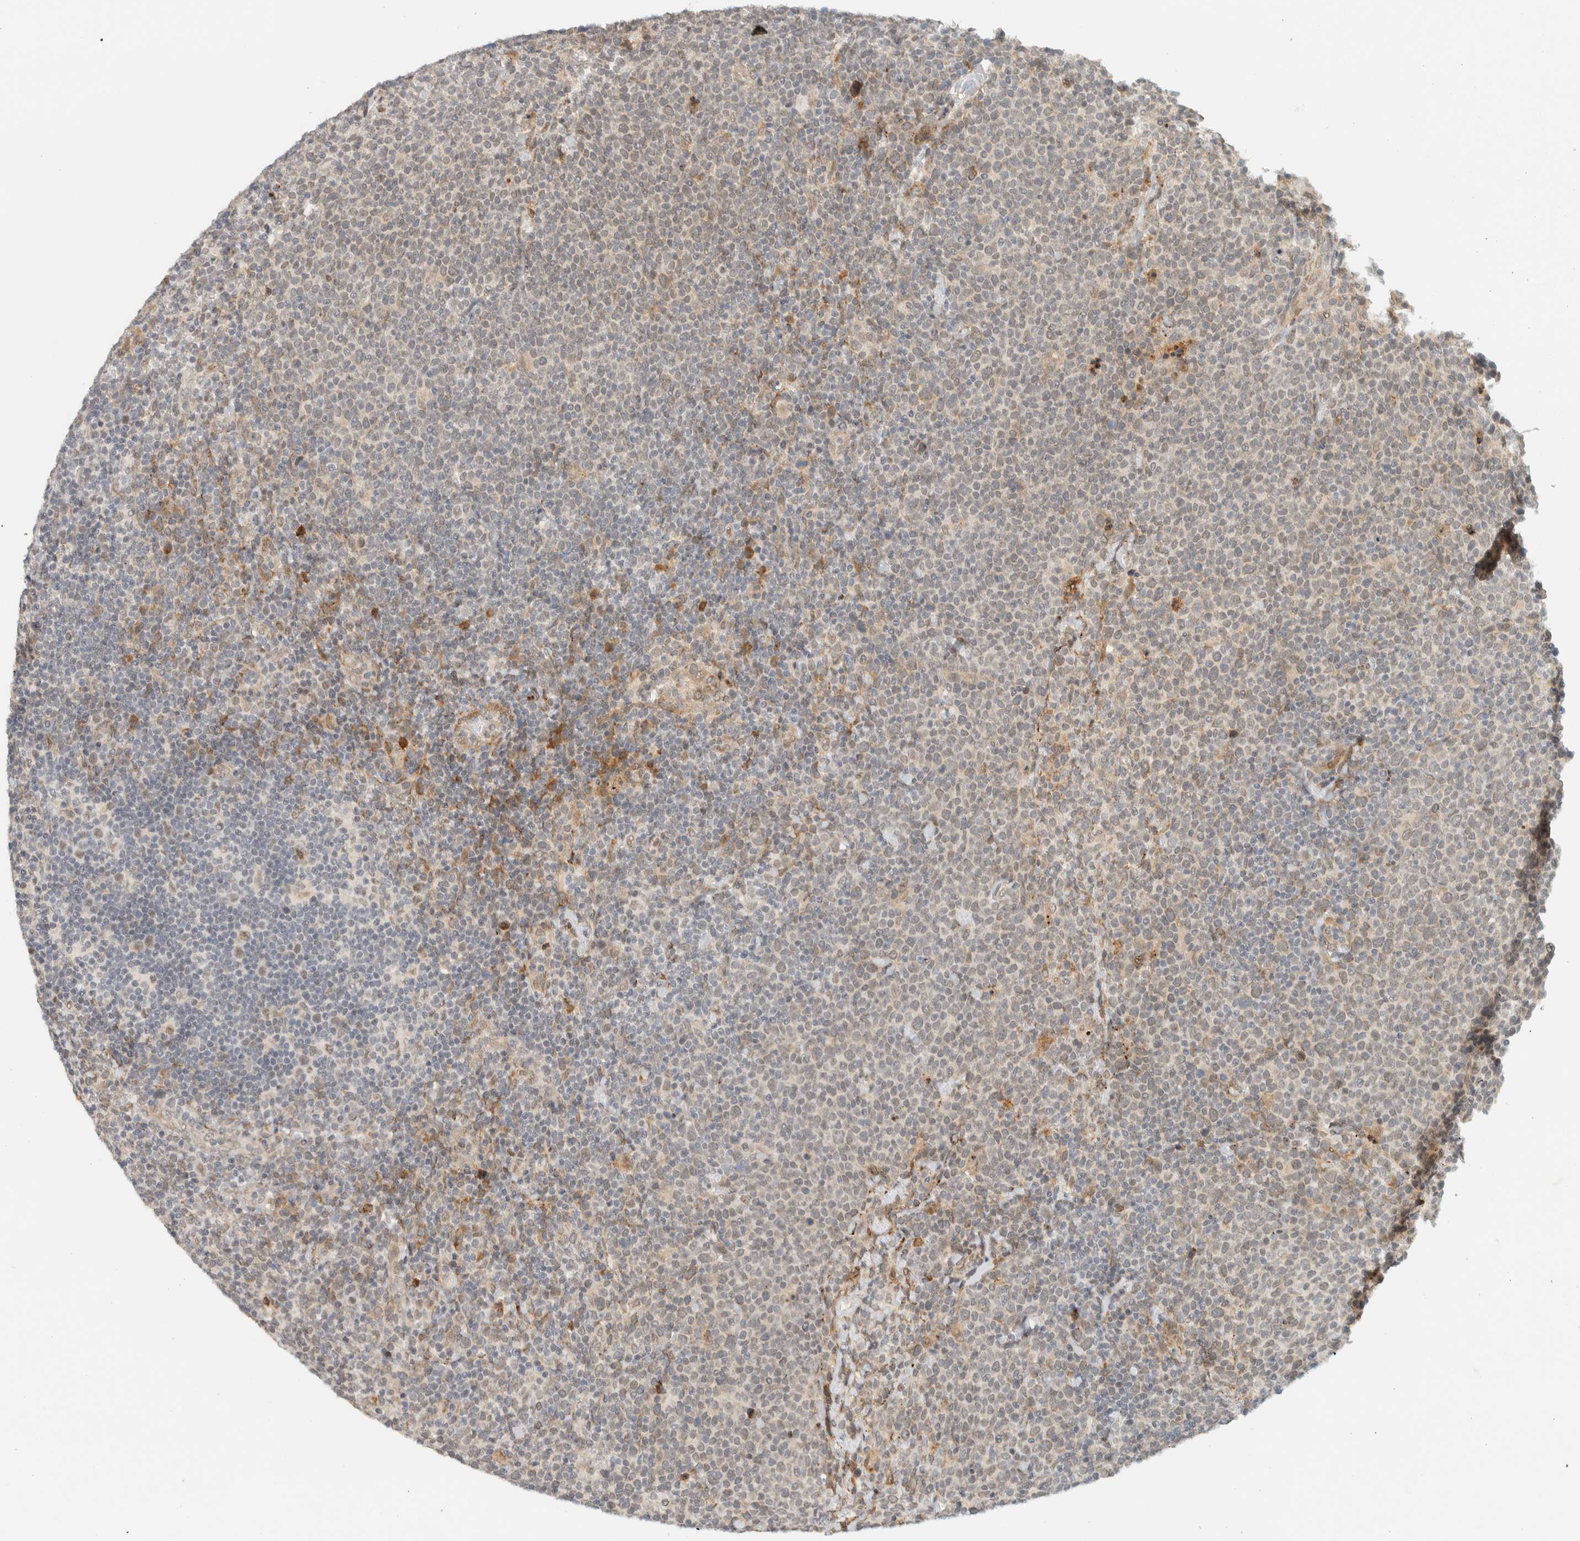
{"staining": {"intensity": "negative", "quantity": "none", "location": "none"}, "tissue": "lymphoma", "cell_type": "Tumor cells", "image_type": "cancer", "snomed": [{"axis": "morphology", "description": "Malignant lymphoma, non-Hodgkin's type, High grade"}, {"axis": "topography", "description": "Lymph node"}], "caption": "A micrograph of malignant lymphoma, non-Hodgkin's type (high-grade) stained for a protein shows no brown staining in tumor cells.", "gene": "ITPRID1", "patient": {"sex": "male", "age": 61}}